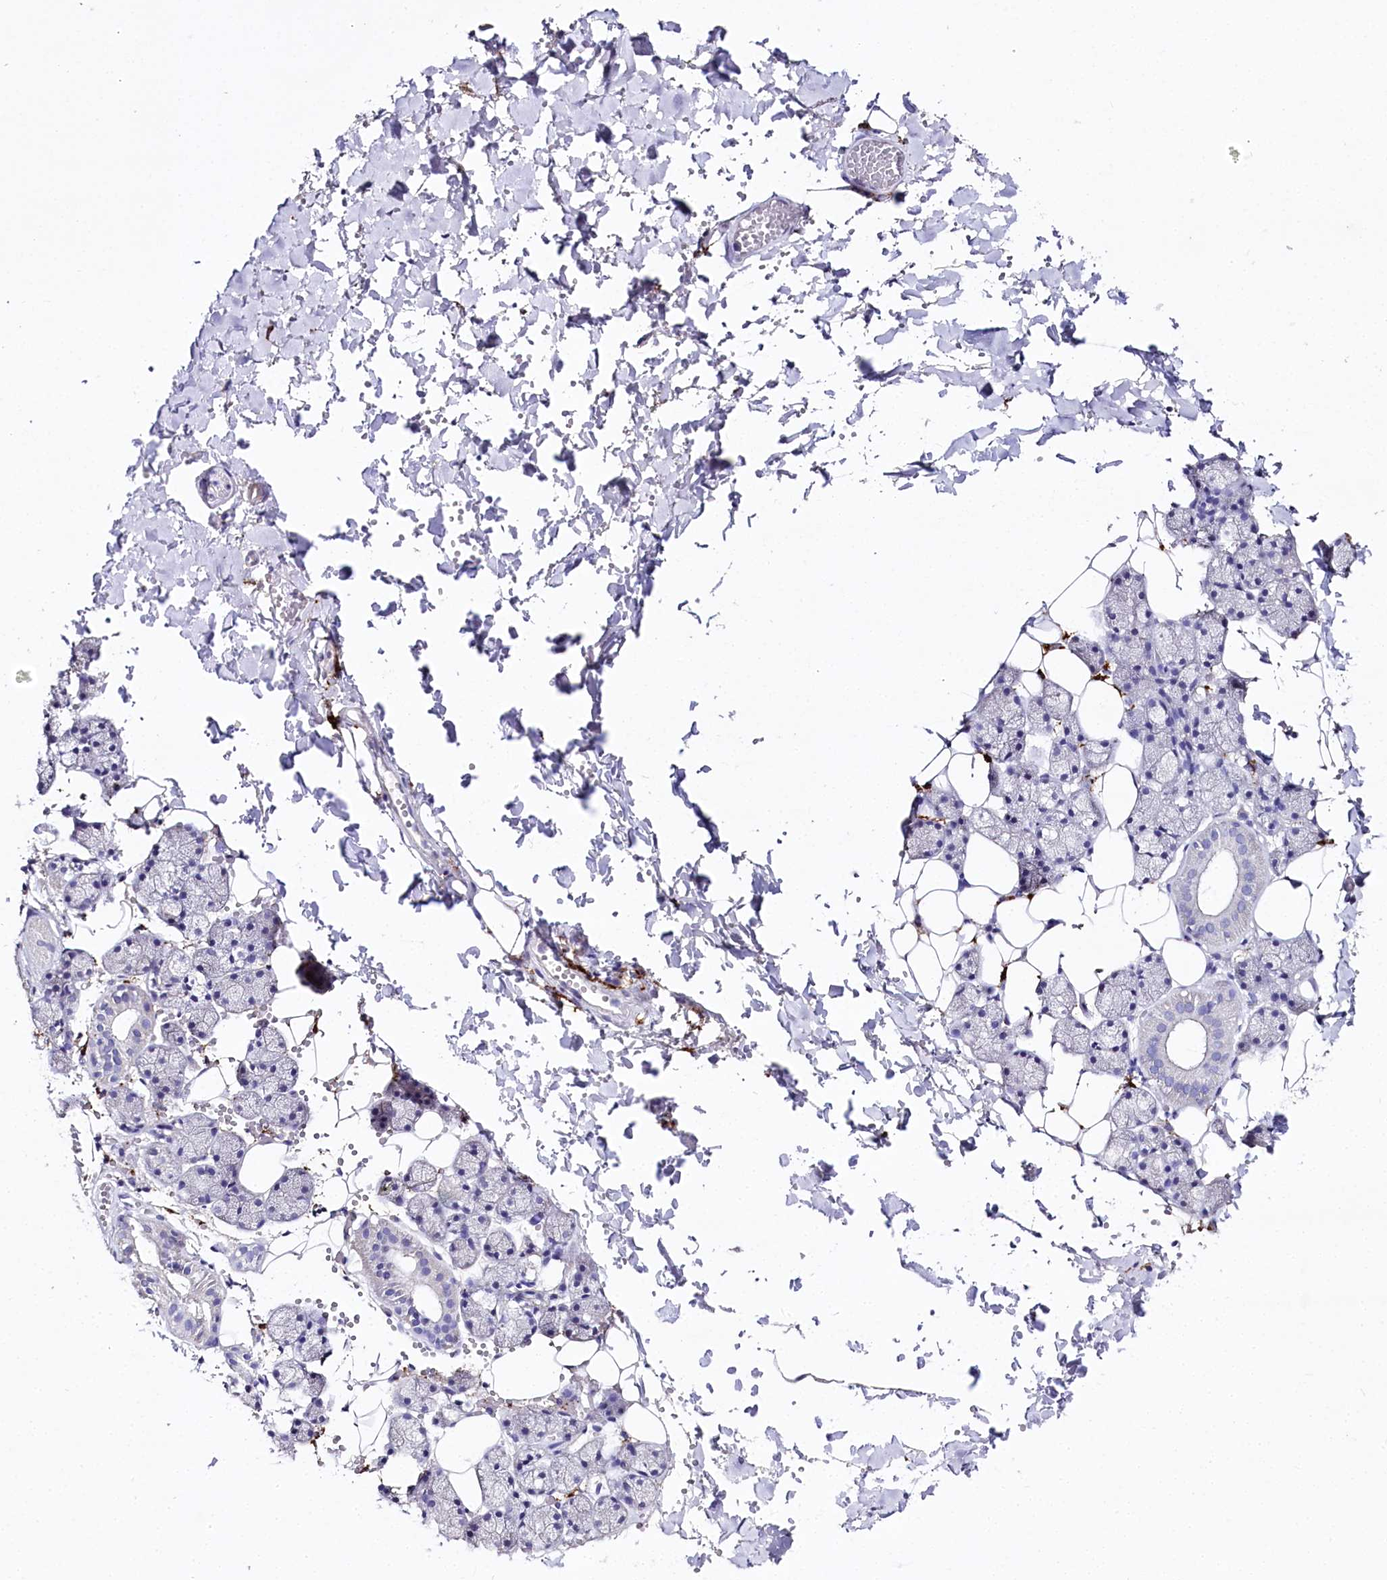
{"staining": {"intensity": "negative", "quantity": "none", "location": "none"}, "tissue": "salivary gland", "cell_type": "Glandular cells", "image_type": "normal", "snomed": [{"axis": "morphology", "description": "Normal tissue, NOS"}, {"axis": "topography", "description": "Salivary gland"}], "caption": "Immunohistochemistry (IHC) of unremarkable salivary gland demonstrates no staining in glandular cells.", "gene": "CLEC4M", "patient": {"sex": "female", "age": 33}}